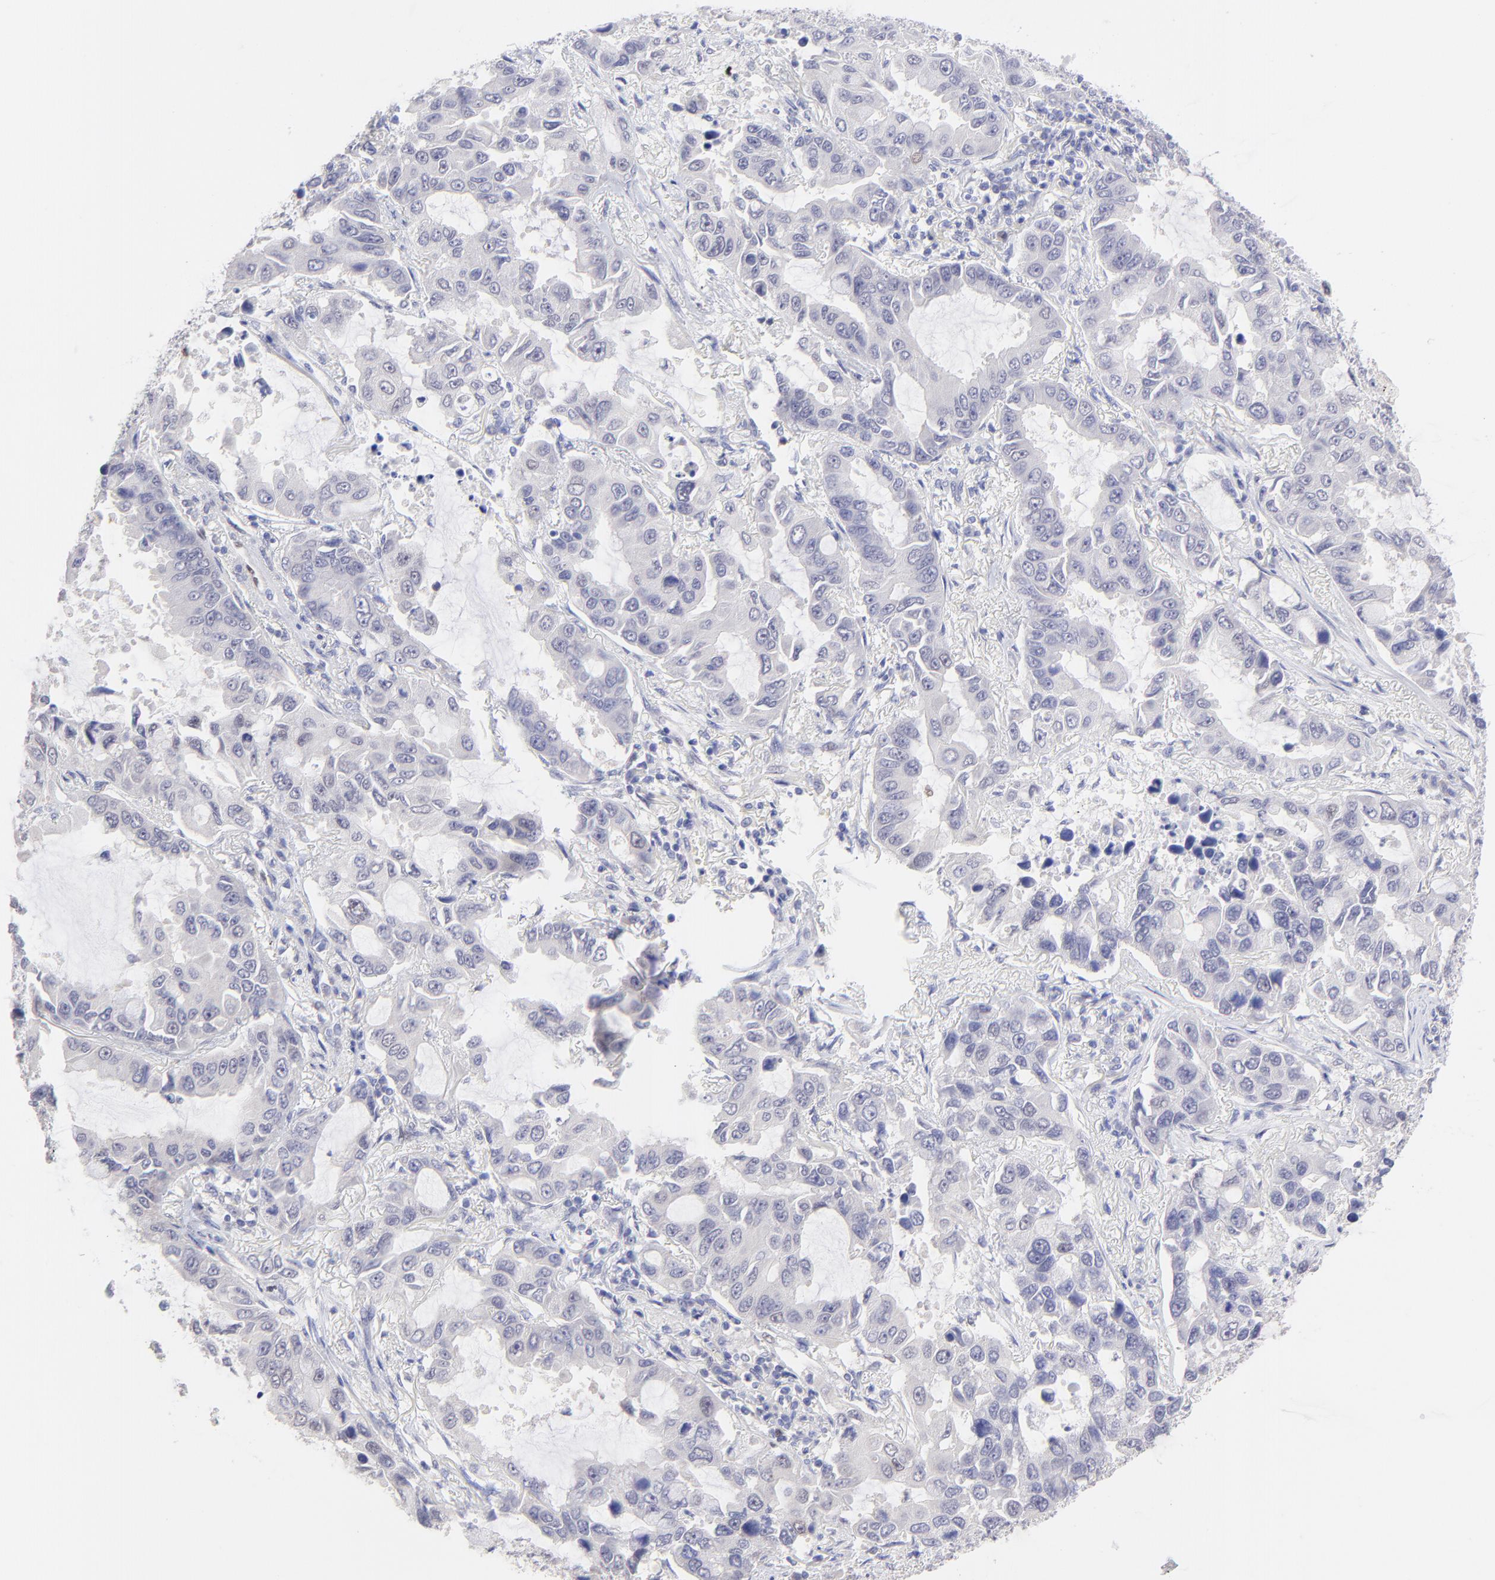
{"staining": {"intensity": "negative", "quantity": "none", "location": "none"}, "tissue": "lung cancer", "cell_type": "Tumor cells", "image_type": "cancer", "snomed": [{"axis": "morphology", "description": "Adenocarcinoma, NOS"}, {"axis": "topography", "description": "Lung"}], "caption": "Immunohistochemistry (IHC) histopathology image of lung cancer stained for a protein (brown), which shows no staining in tumor cells.", "gene": "KLF4", "patient": {"sex": "male", "age": 64}}